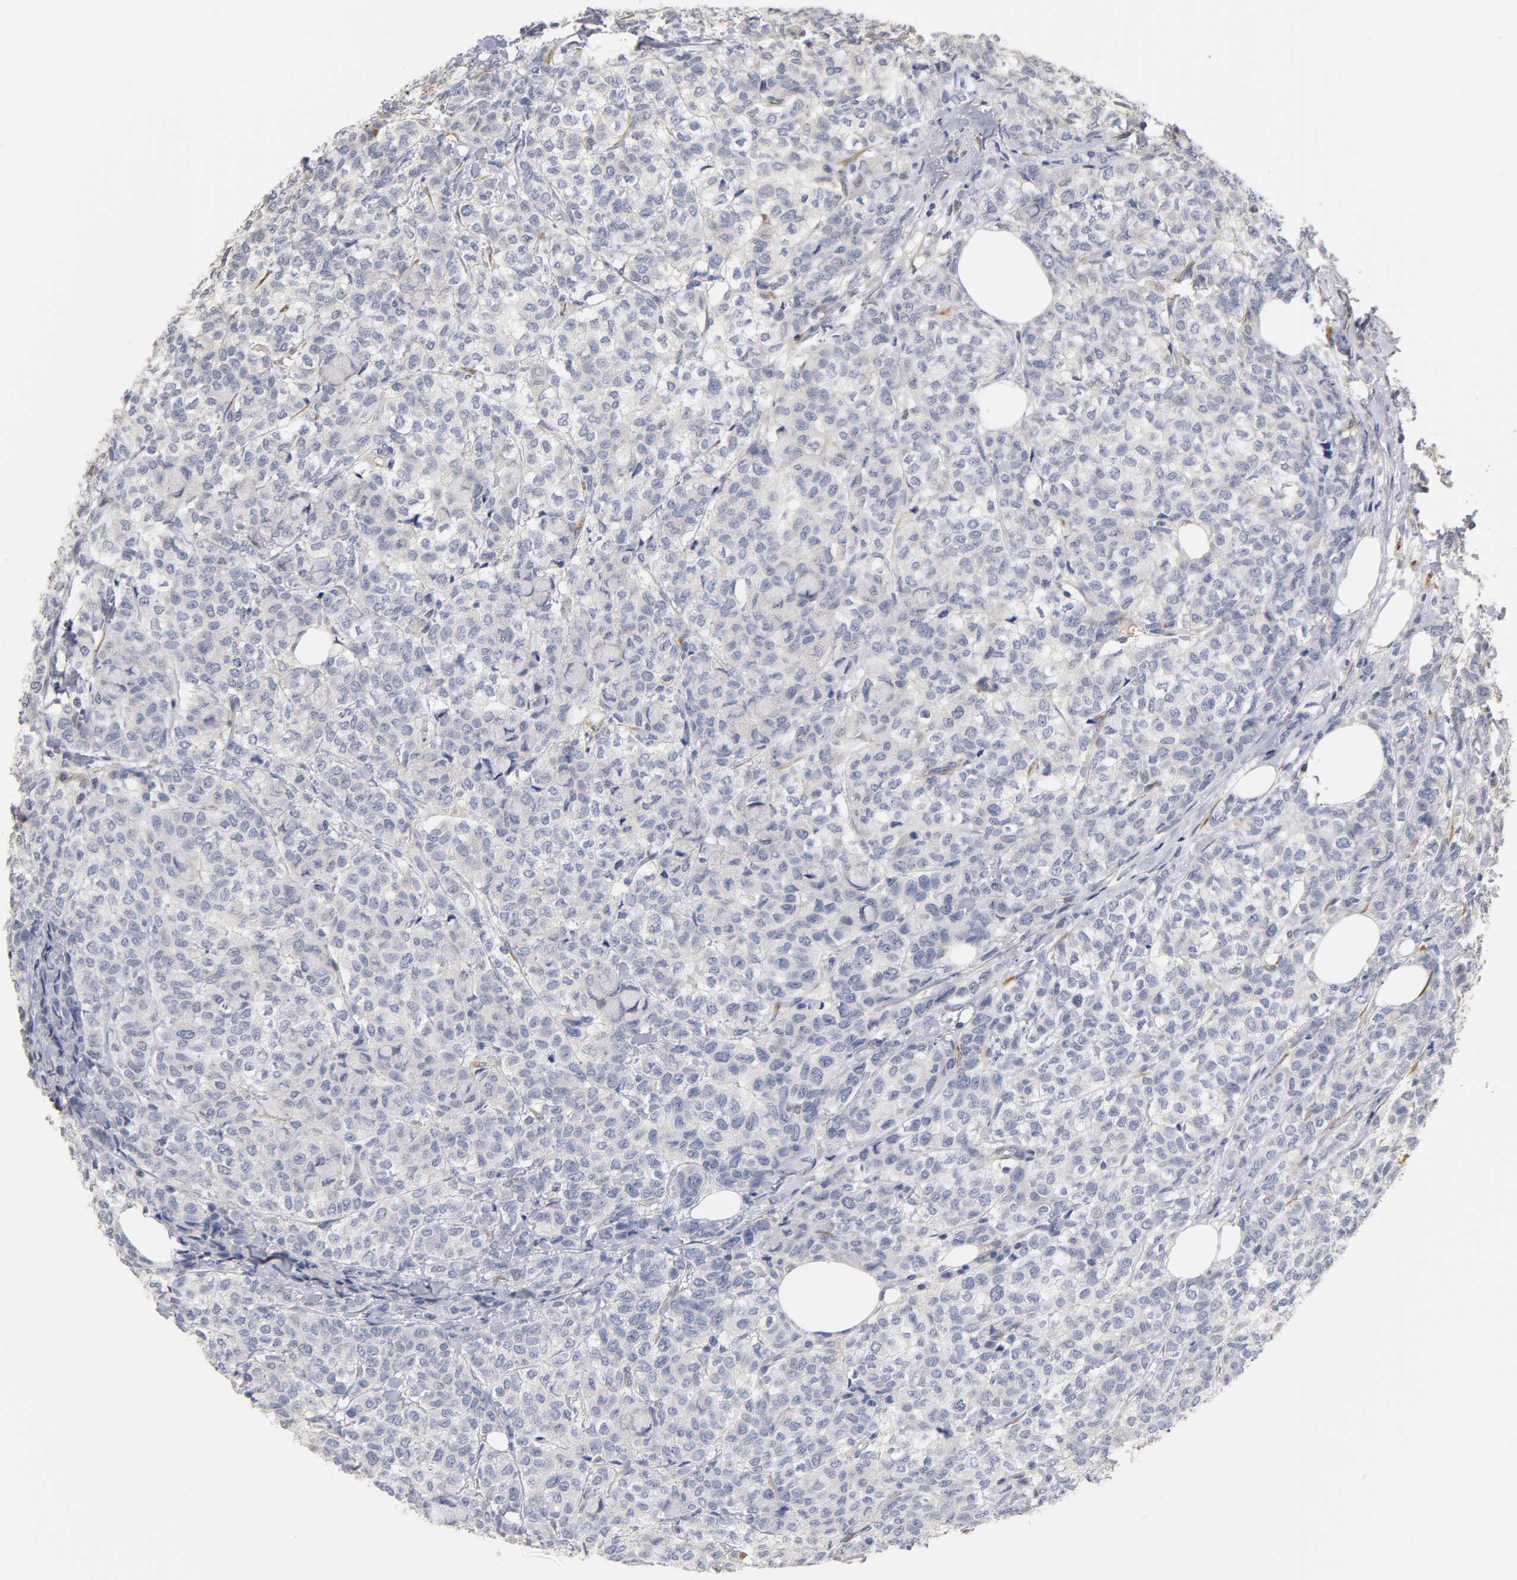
{"staining": {"intensity": "negative", "quantity": "none", "location": "none"}, "tissue": "breast cancer", "cell_type": "Tumor cells", "image_type": "cancer", "snomed": [{"axis": "morphology", "description": "Lobular carcinoma"}, {"axis": "topography", "description": "Breast"}], "caption": "Tumor cells are negative for brown protein staining in breast cancer (lobular carcinoma). The staining is performed using DAB brown chromogen with nuclei counter-stained in using hematoxylin.", "gene": "LAMB1", "patient": {"sex": "female", "age": 60}}